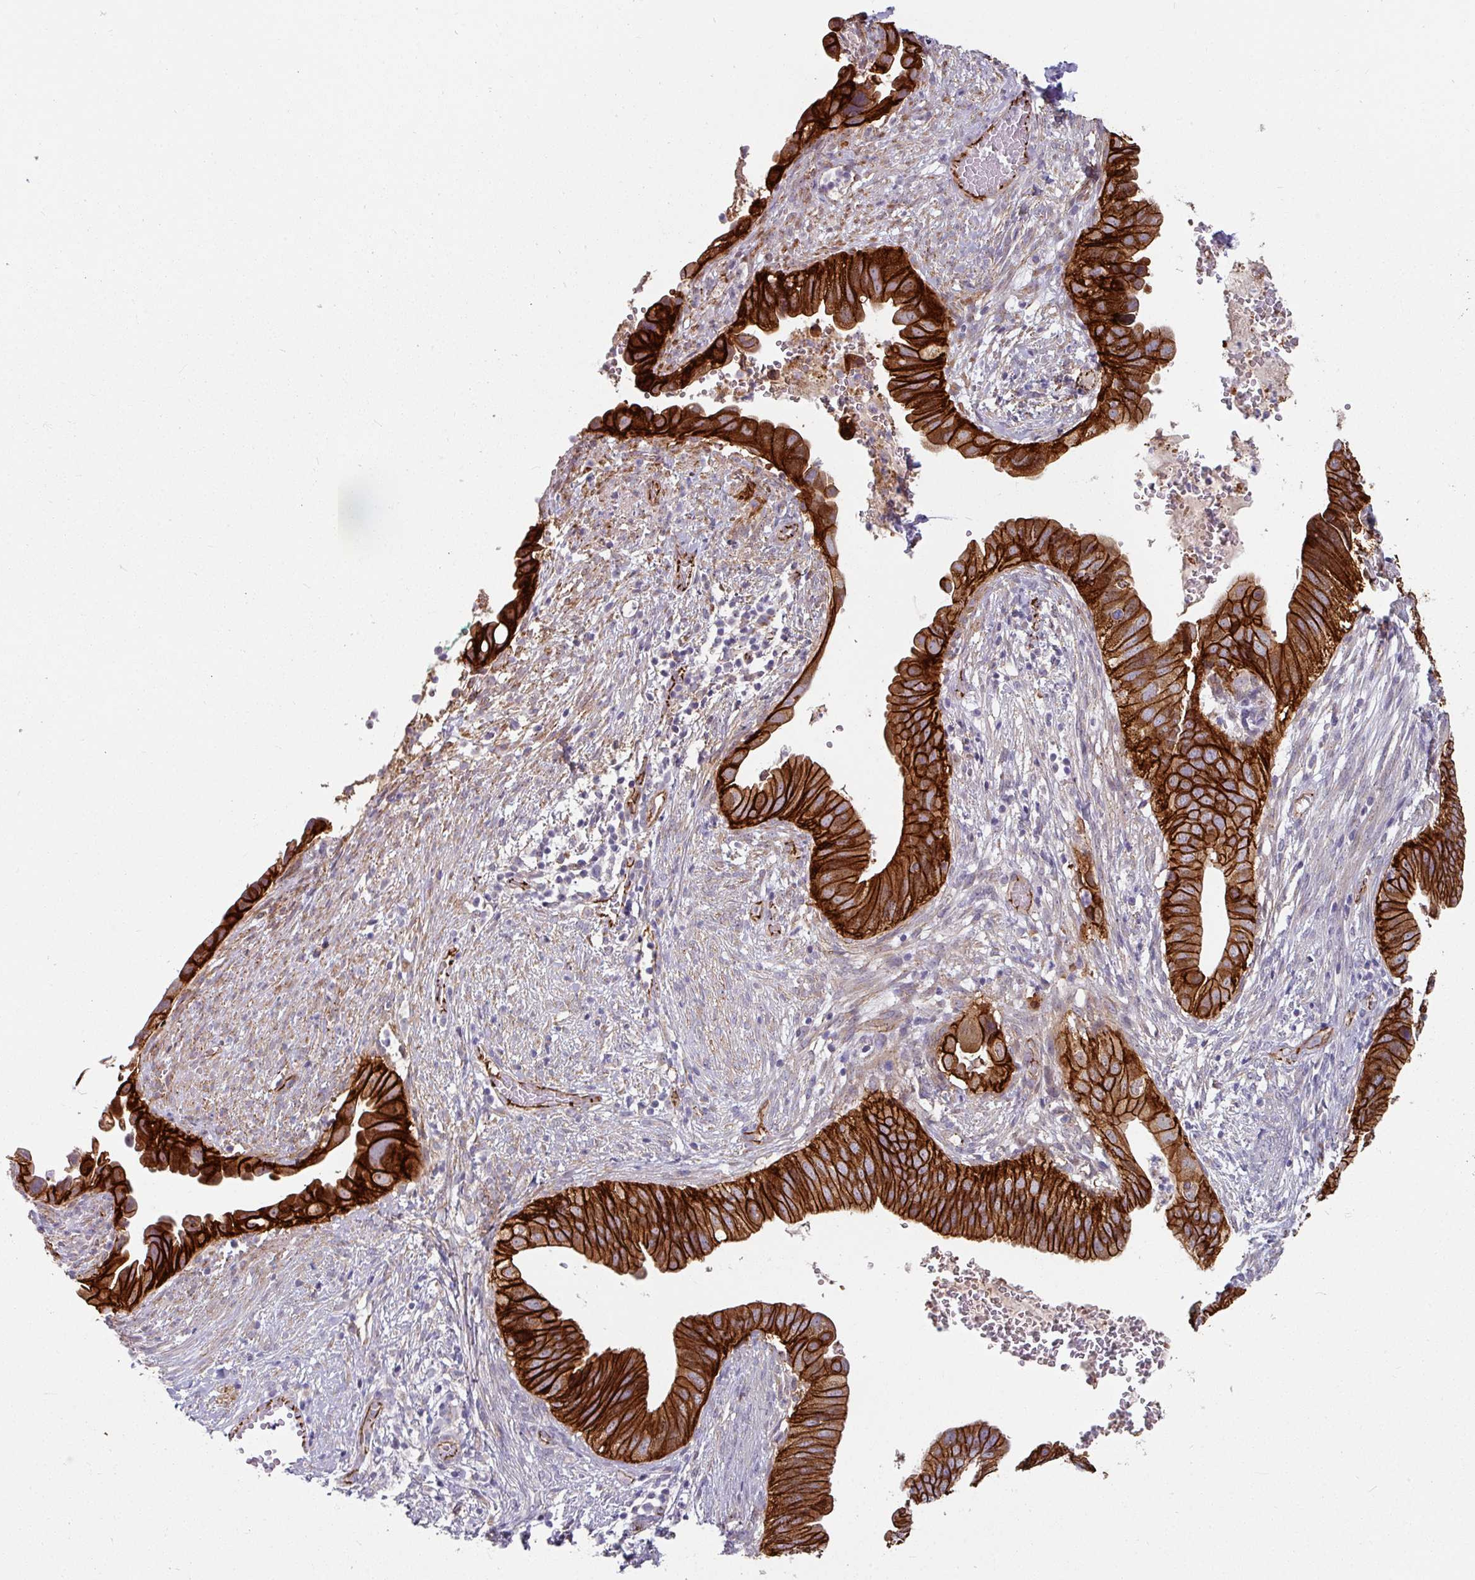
{"staining": {"intensity": "strong", "quantity": ">75%", "location": "cytoplasmic/membranous"}, "tissue": "cervical cancer", "cell_type": "Tumor cells", "image_type": "cancer", "snomed": [{"axis": "morphology", "description": "Adenocarcinoma, NOS"}, {"axis": "topography", "description": "Cervix"}], "caption": "Immunohistochemical staining of human adenocarcinoma (cervical) displays high levels of strong cytoplasmic/membranous staining in about >75% of tumor cells. (IHC, brightfield microscopy, high magnification).", "gene": "JUP", "patient": {"sex": "female", "age": 42}}